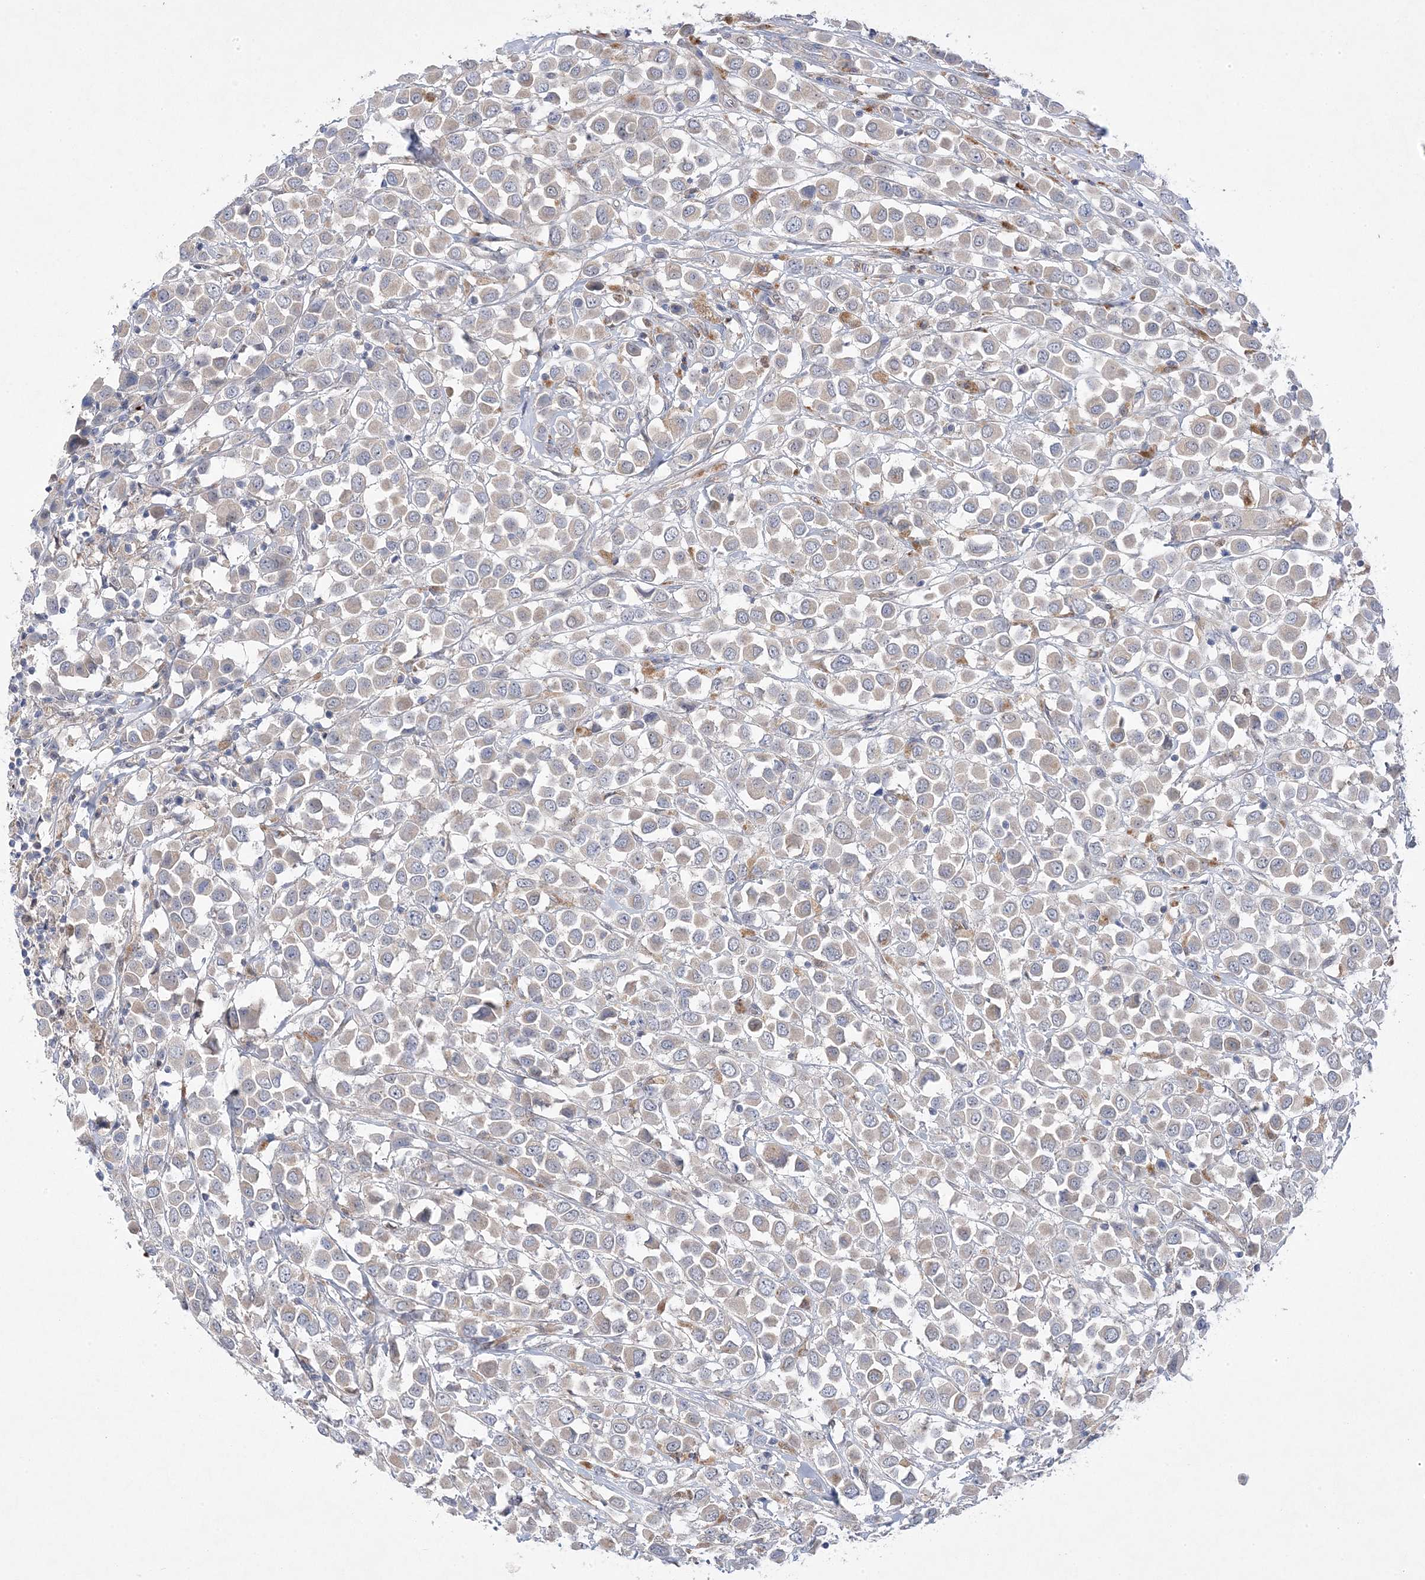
{"staining": {"intensity": "negative", "quantity": "none", "location": "none"}, "tissue": "breast cancer", "cell_type": "Tumor cells", "image_type": "cancer", "snomed": [{"axis": "morphology", "description": "Duct carcinoma"}, {"axis": "topography", "description": "Breast"}], "caption": "Immunohistochemistry (IHC) photomicrograph of neoplastic tissue: invasive ductal carcinoma (breast) stained with DAB (3,3'-diaminobenzidine) exhibits no significant protein staining in tumor cells.", "gene": "ANAPC1", "patient": {"sex": "female", "age": 61}}